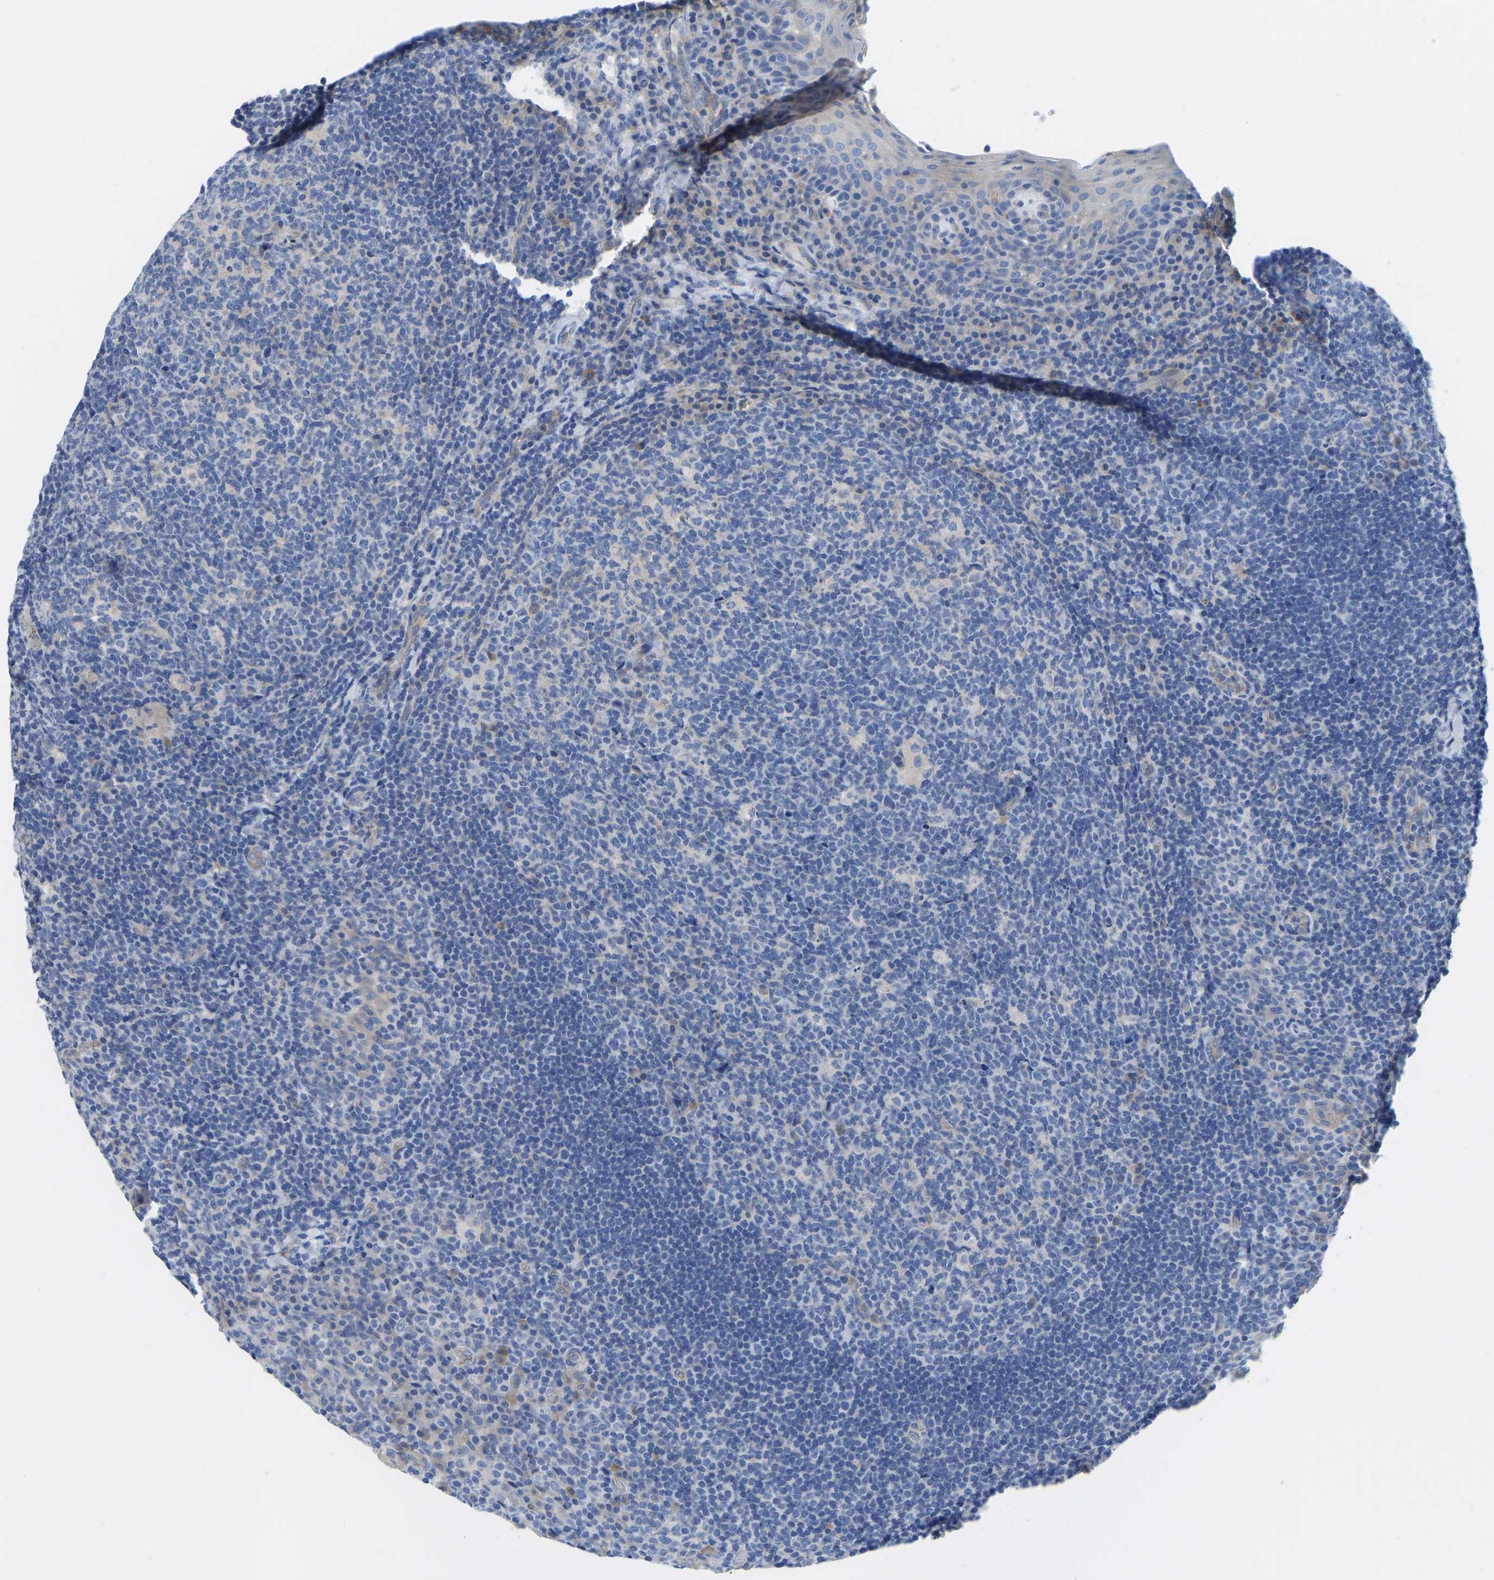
{"staining": {"intensity": "negative", "quantity": "none", "location": "none"}, "tissue": "tonsil", "cell_type": "Germinal center cells", "image_type": "normal", "snomed": [{"axis": "morphology", "description": "Normal tissue, NOS"}, {"axis": "topography", "description": "Tonsil"}], "caption": "Unremarkable tonsil was stained to show a protein in brown. There is no significant staining in germinal center cells. (Stains: DAB (3,3'-diaminobenzidine) immunohistochemistry (IHC) with hematoxylin counter stain, Microscopy: brightfield microscopy at high magnification).", "gene": "CHAD", "patient": {"sex": "male", "age": 17}}